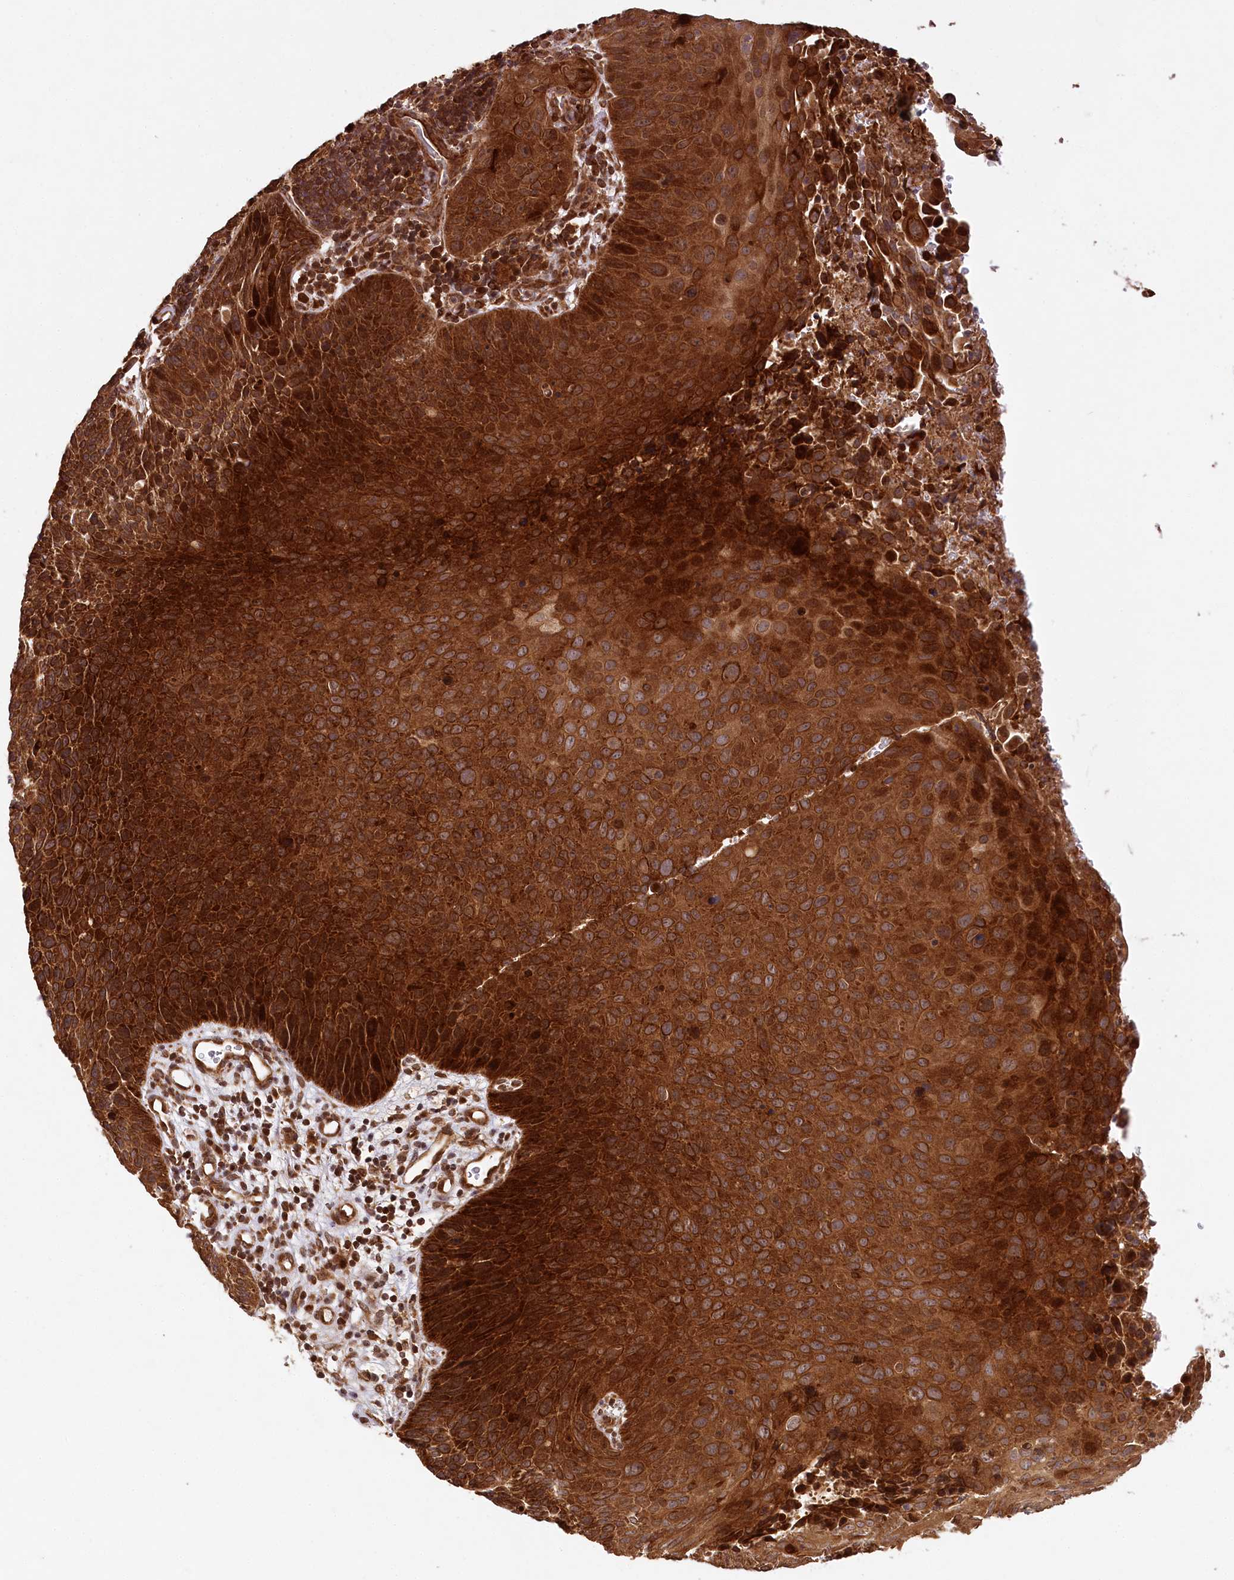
{"staining": {"intensity": "strong", "quantity": ">75%", "location": "cytoplasmic/membranous"}, "tissue": "cervical cancer", "cell_type": "Tumor cells", "image_type": "cancer", "snomed": [{"axis": "morphology", "description": "Squamous cell carcinoma, NOS"}, {"axis": "topography", "description": "Cervix"}], "caption": "This is an image of immunohistochemistry (IHC) staining of cervical cancer, which shows strong positivity in the cytoplasmic/membranous of tumor cells.", "gene": "LSS", "patient": {"sex": "female", "age": 55}}